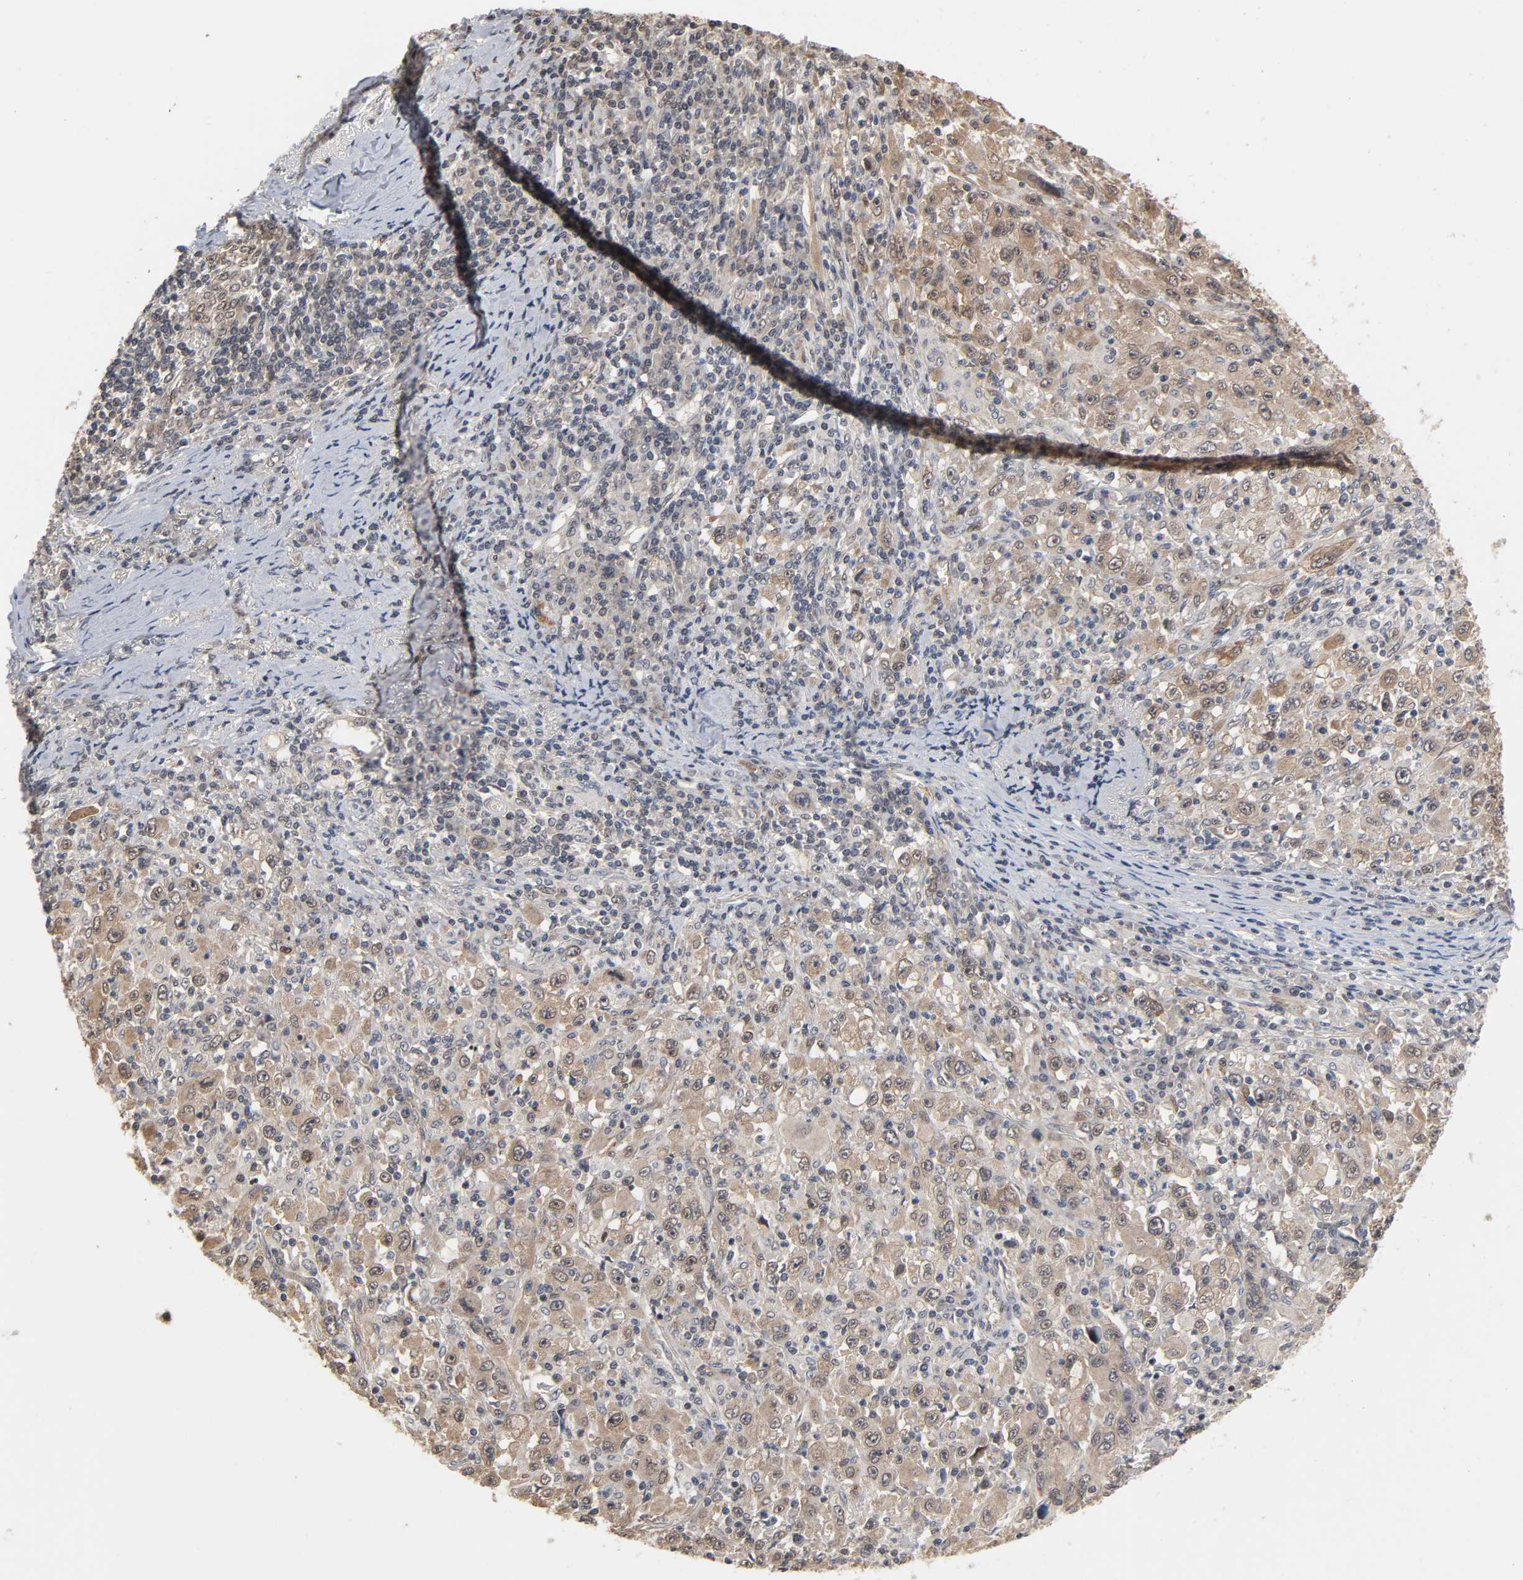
{"staining": {"intensity": "moderate", "quantity": ">75%", "location": "cytoplasmic/membranous"}, "tissue": "melanoma", "cell_type": "Tumor cells", "image_type": "cancer", "snomed": [{"axis": "morphology", "description": "Malignant melanoma, Metastatic site"}, {"axis": "topography", "description": "Skin"}], "caption": "There is medium levels of moderate cytoplasmic/membranous staining in tumor cells of melanoma, as demonstrated by immunohistochemical staining (brown color).", "gene": "HTR1E", "patient": {"sex": "female", "age": 56}}